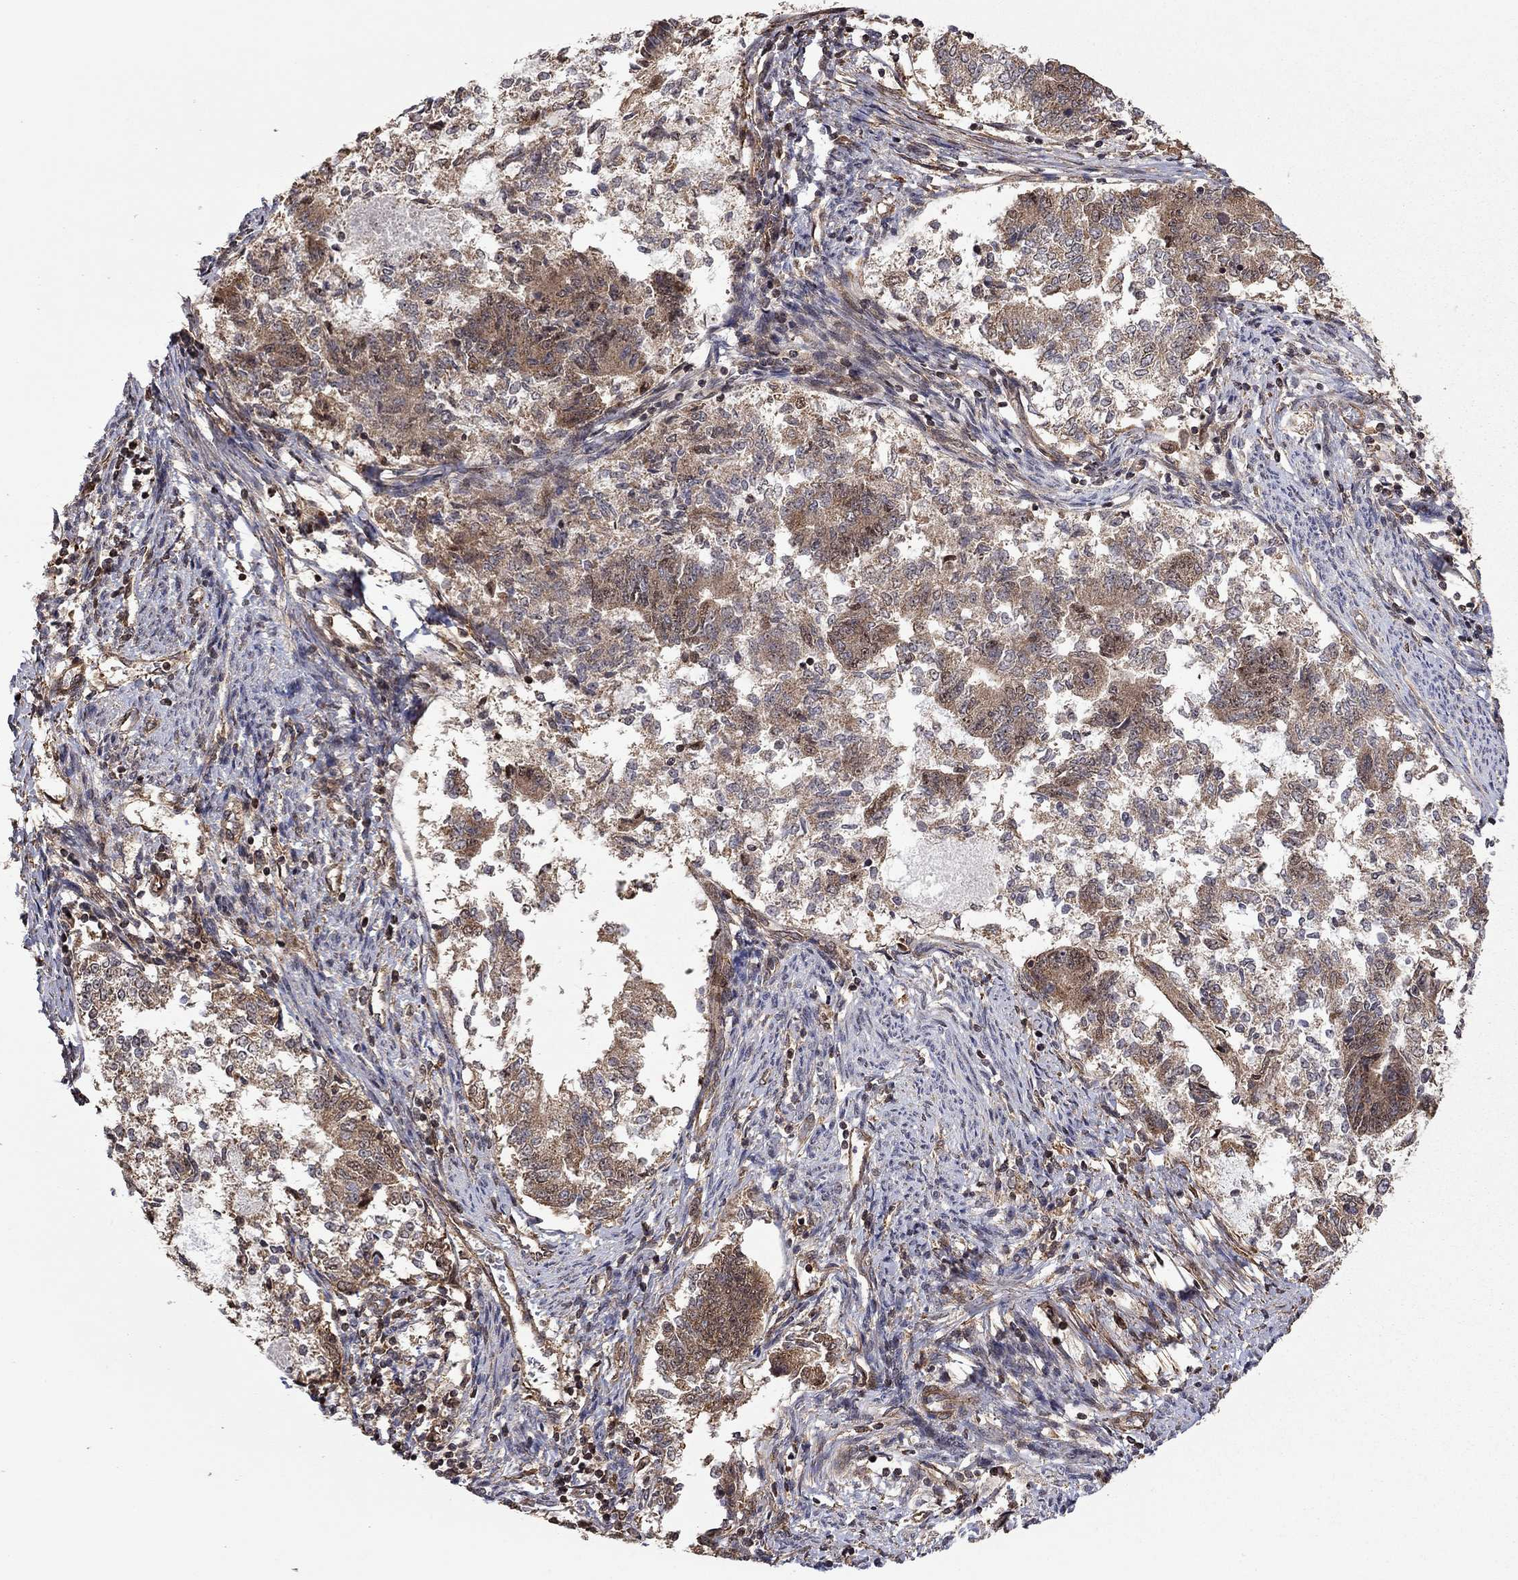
{"staining": {"intensity": "moderate", "quantity": "25%-75%", "location": "cytoplasmic/membranous"}, "tissue": "endometrial cancer", "cell_type": "Tumor cells", "image_type": "cancer", "snomed": [{"axis": "morphology", "description": "Adenocarcinoma, NOS"}, {"axis": "topography", "description": "Endometrium"}], "caption": "A histopathology image of human endometrial adenocarcinoma stained for a protein shows moderate cytoplasmic/membranous brown staining in tumor cells.", "gene": "TDP1", "patient": {"sex": "female", "age": 65}}